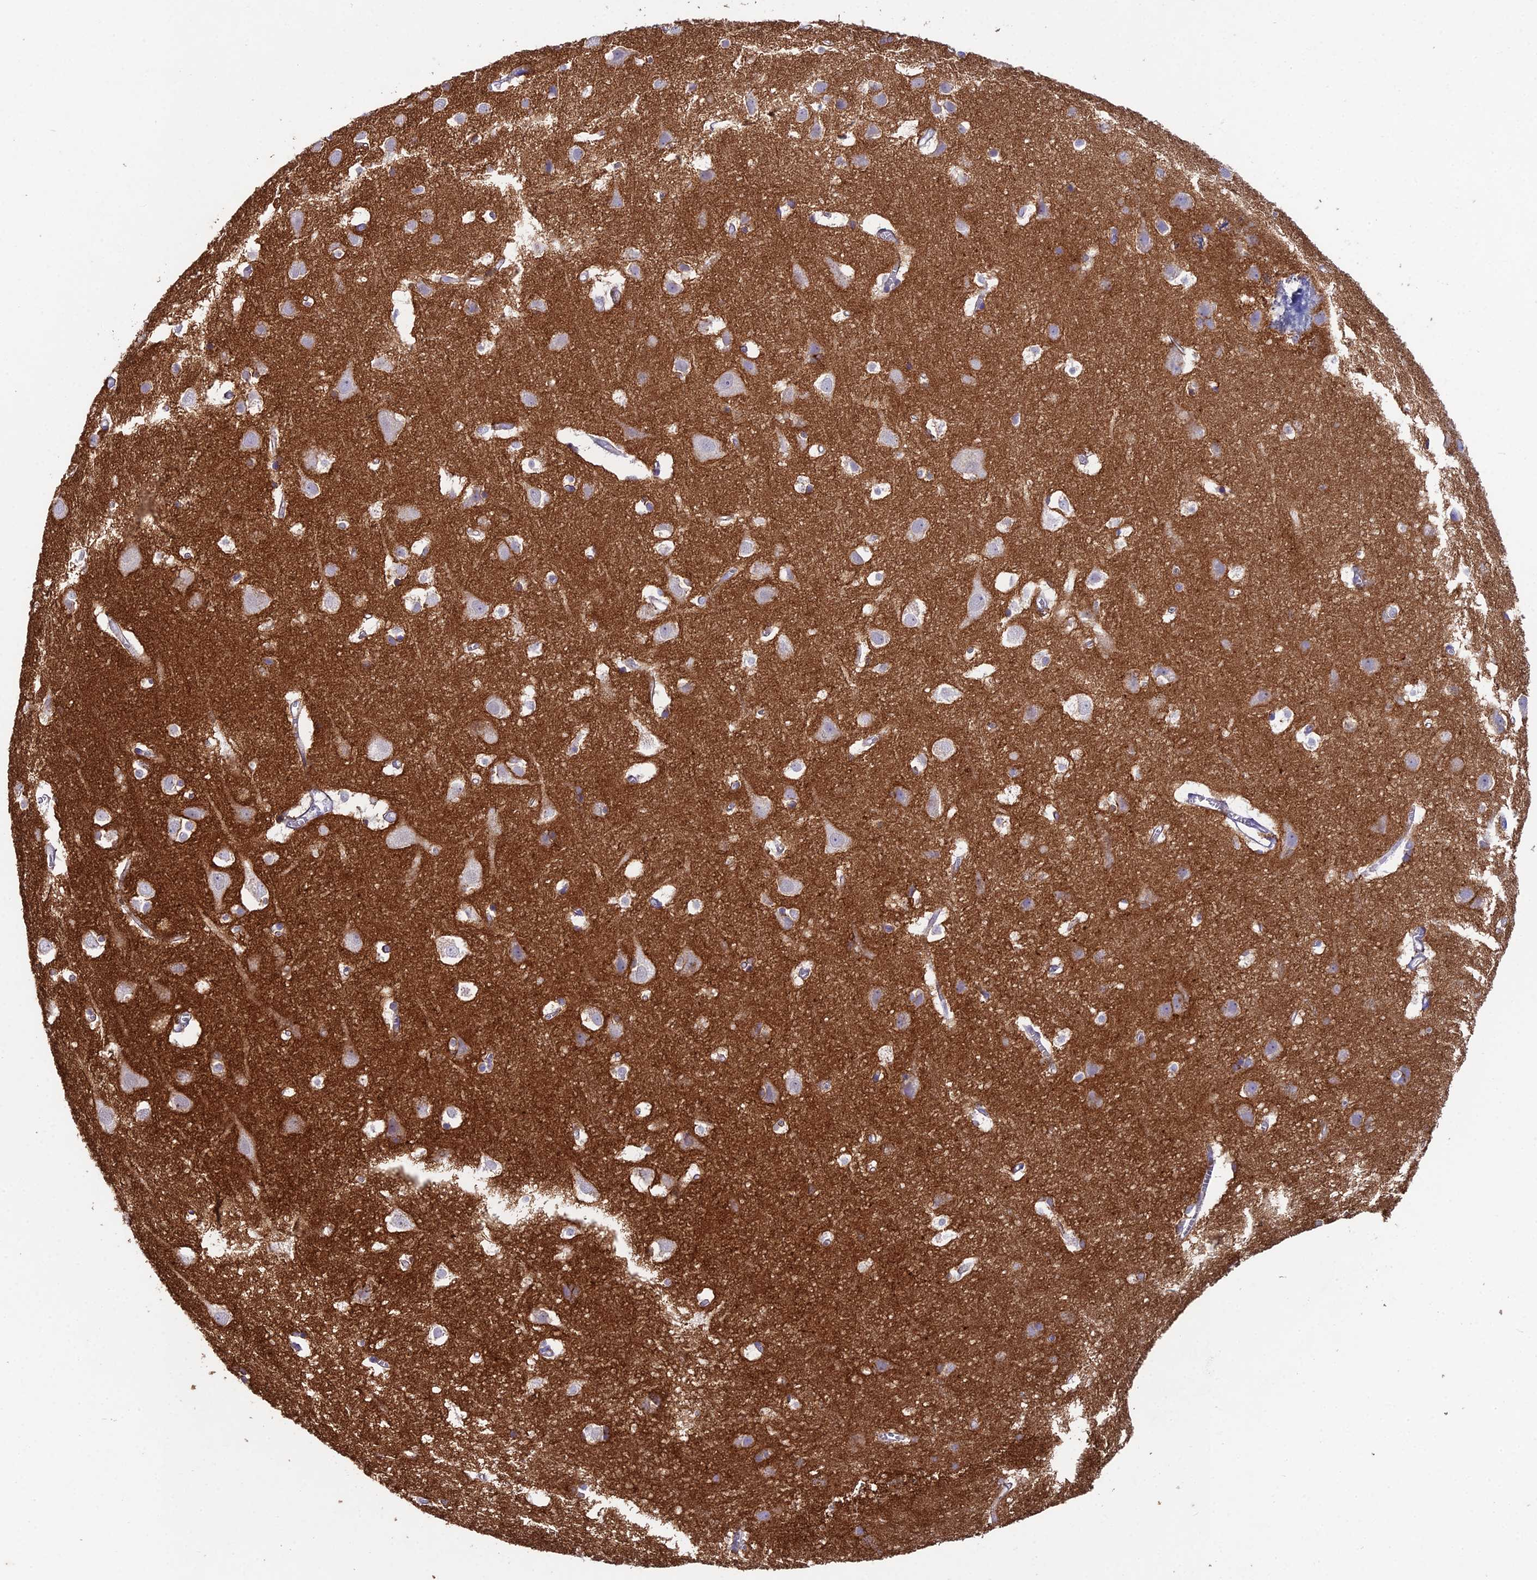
{"staining": {"intensity": "negative", "quantity": "none", "location": "none"}, "tissue": "cerebral cortex", "cell_type": "Endothelial cells", "image_type": "normal", "snomed": [{"axis": "morphology", "description": "Normal tissue, NOS"}, {"axis": "topography", "description": "Cerebral cortex"}], "caption": "Cerebral cortex stained for a protein using immunohistochemistry reveals no positivity endothelial cells.", "gene": "NCAM1", "patient": {"sex": "male", "age": 54}}